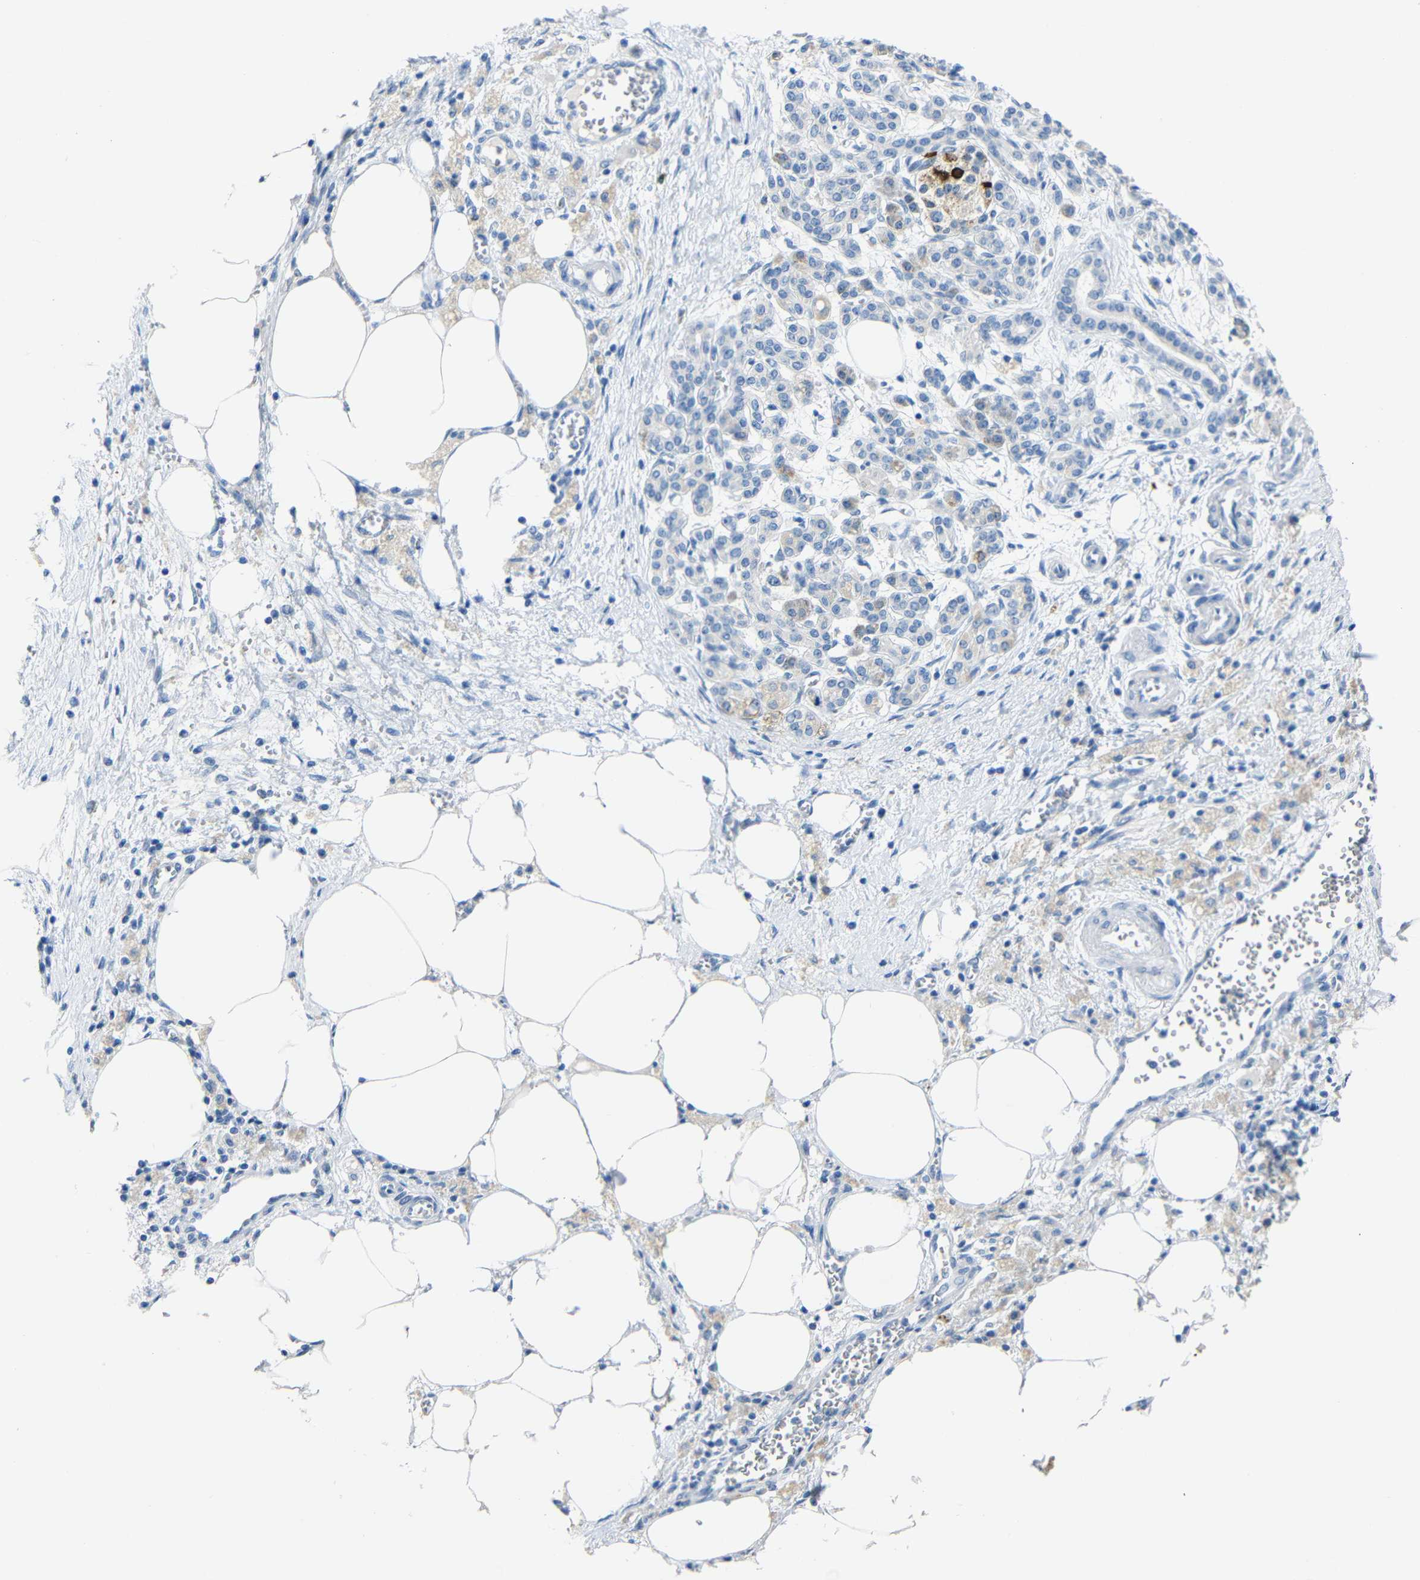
{"staining": {"intensity": "negative", "quantity": "none", "location": "none"}, "tissue": "pancreatic cancer", "cell_type": "Tumor cells", "image_type": "cancer", "snomed": [{"axis": "morphology", "description": "Adenocarcinoma, NOS"}, {"axis": "topography", "description": "Pancreas"}], "caption": "Immunohistochemistry image of neoplastic tissue: human pancreatic adenocarcinoma stained with DAB (3,3'-diaminobenzidine) displays no significant protein expression in tumor cells.", "gene": "C15orf48", "patient": {"sex": "female", "age": 70}}